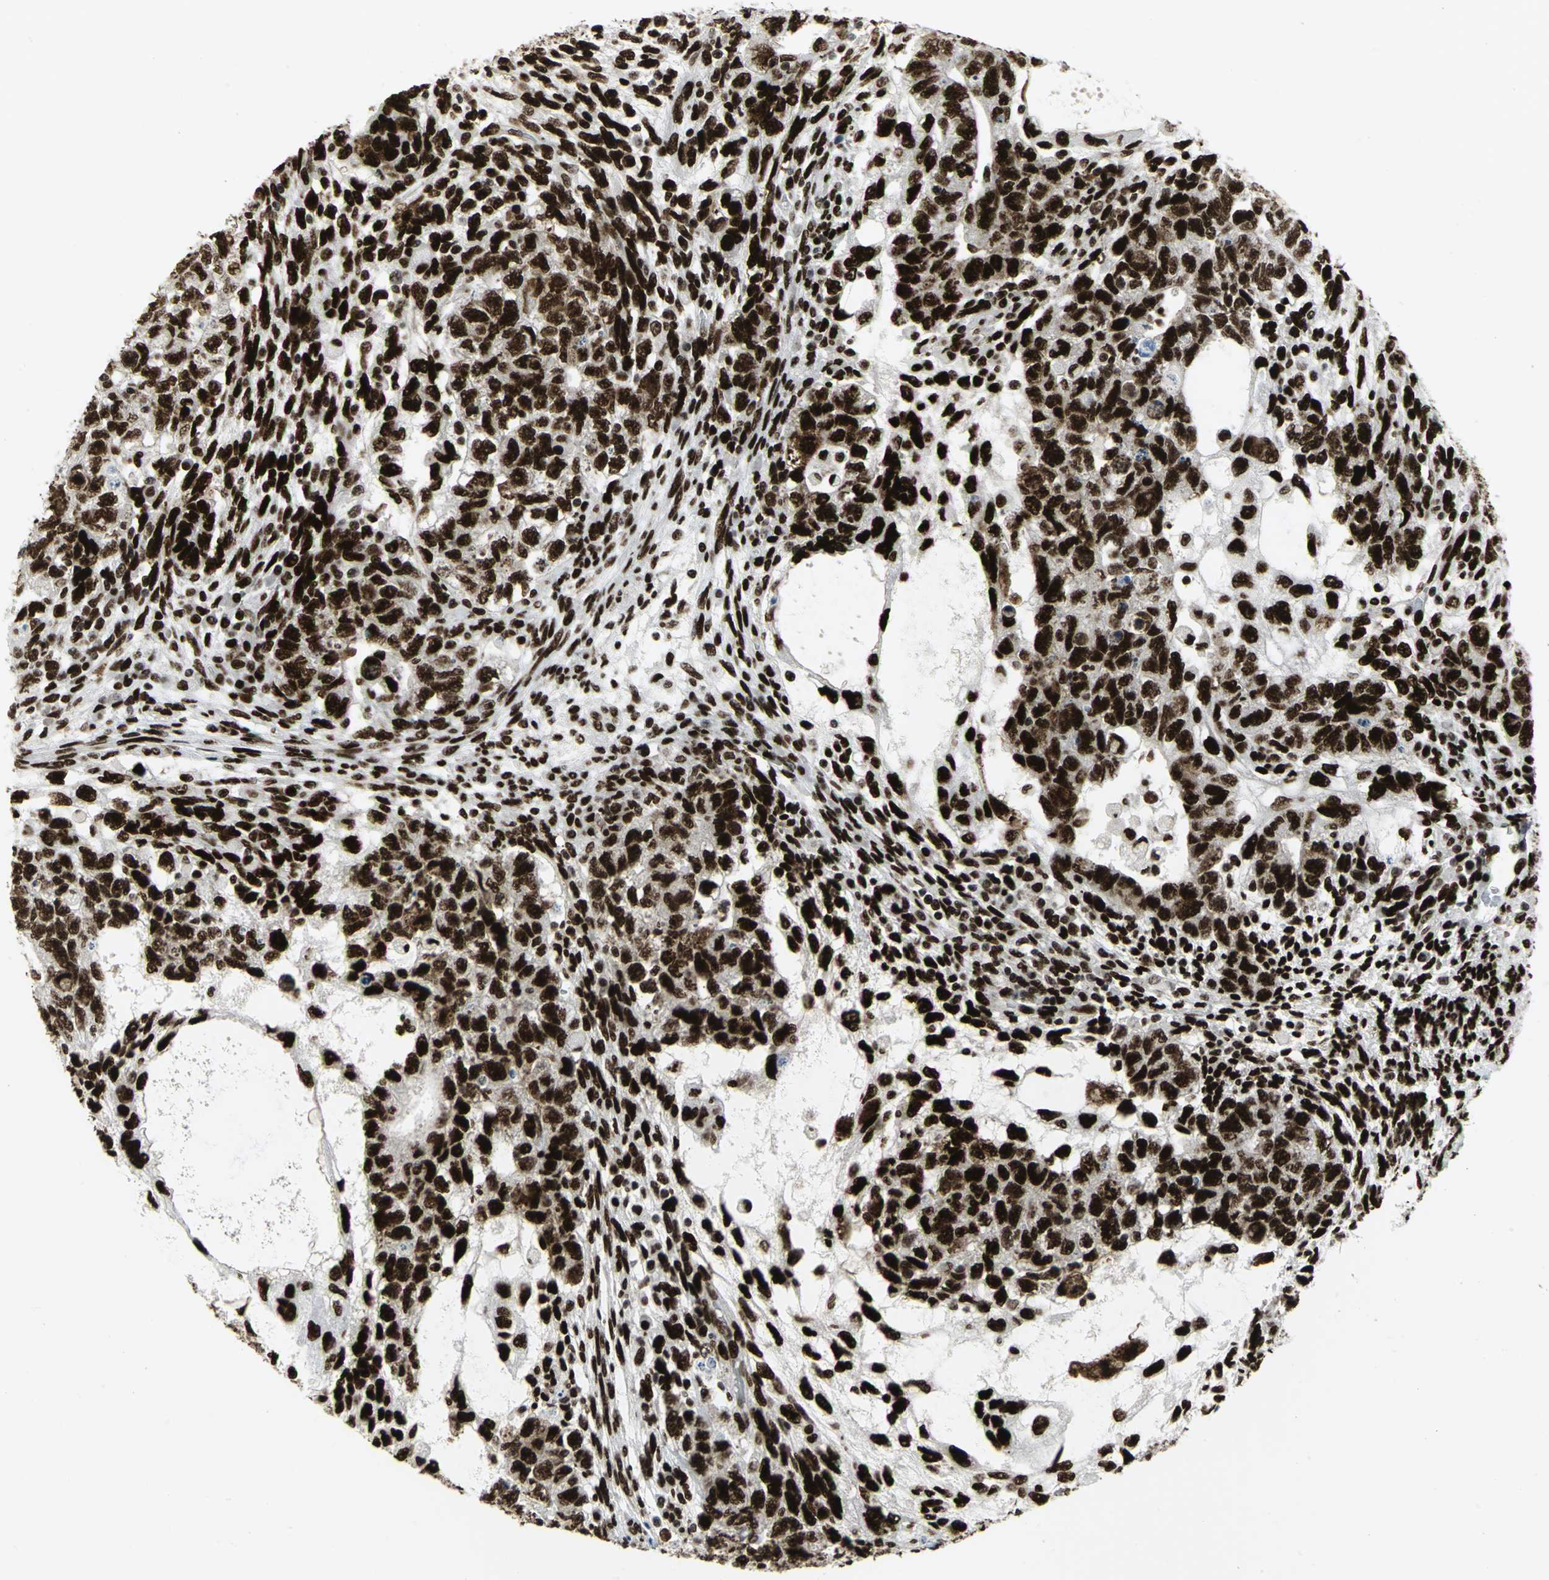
{"staining": {"intensity": "strong", "quantity": ">75%", "location": "nuclear"}, "tissue": "testis cancer", "cell_type": "Tumor cells", "image_type": "cancer", "snomed": [{"axis": "morphology", "description": "Normal tissue, NOS"}, {"axis": "morphology", "description": "Carcinoma, Embryonal, NOS"}, {"axis": "topography", "description": "Testis"}], "caption": "Human testis embryonal carcinoma stained for a protein (brown) demonstrates strong nuclear positive positivity in approximately >75% of tumor cells.", "gene": "SMARCA4", "patient": {"sex": "male", "age": 36}}